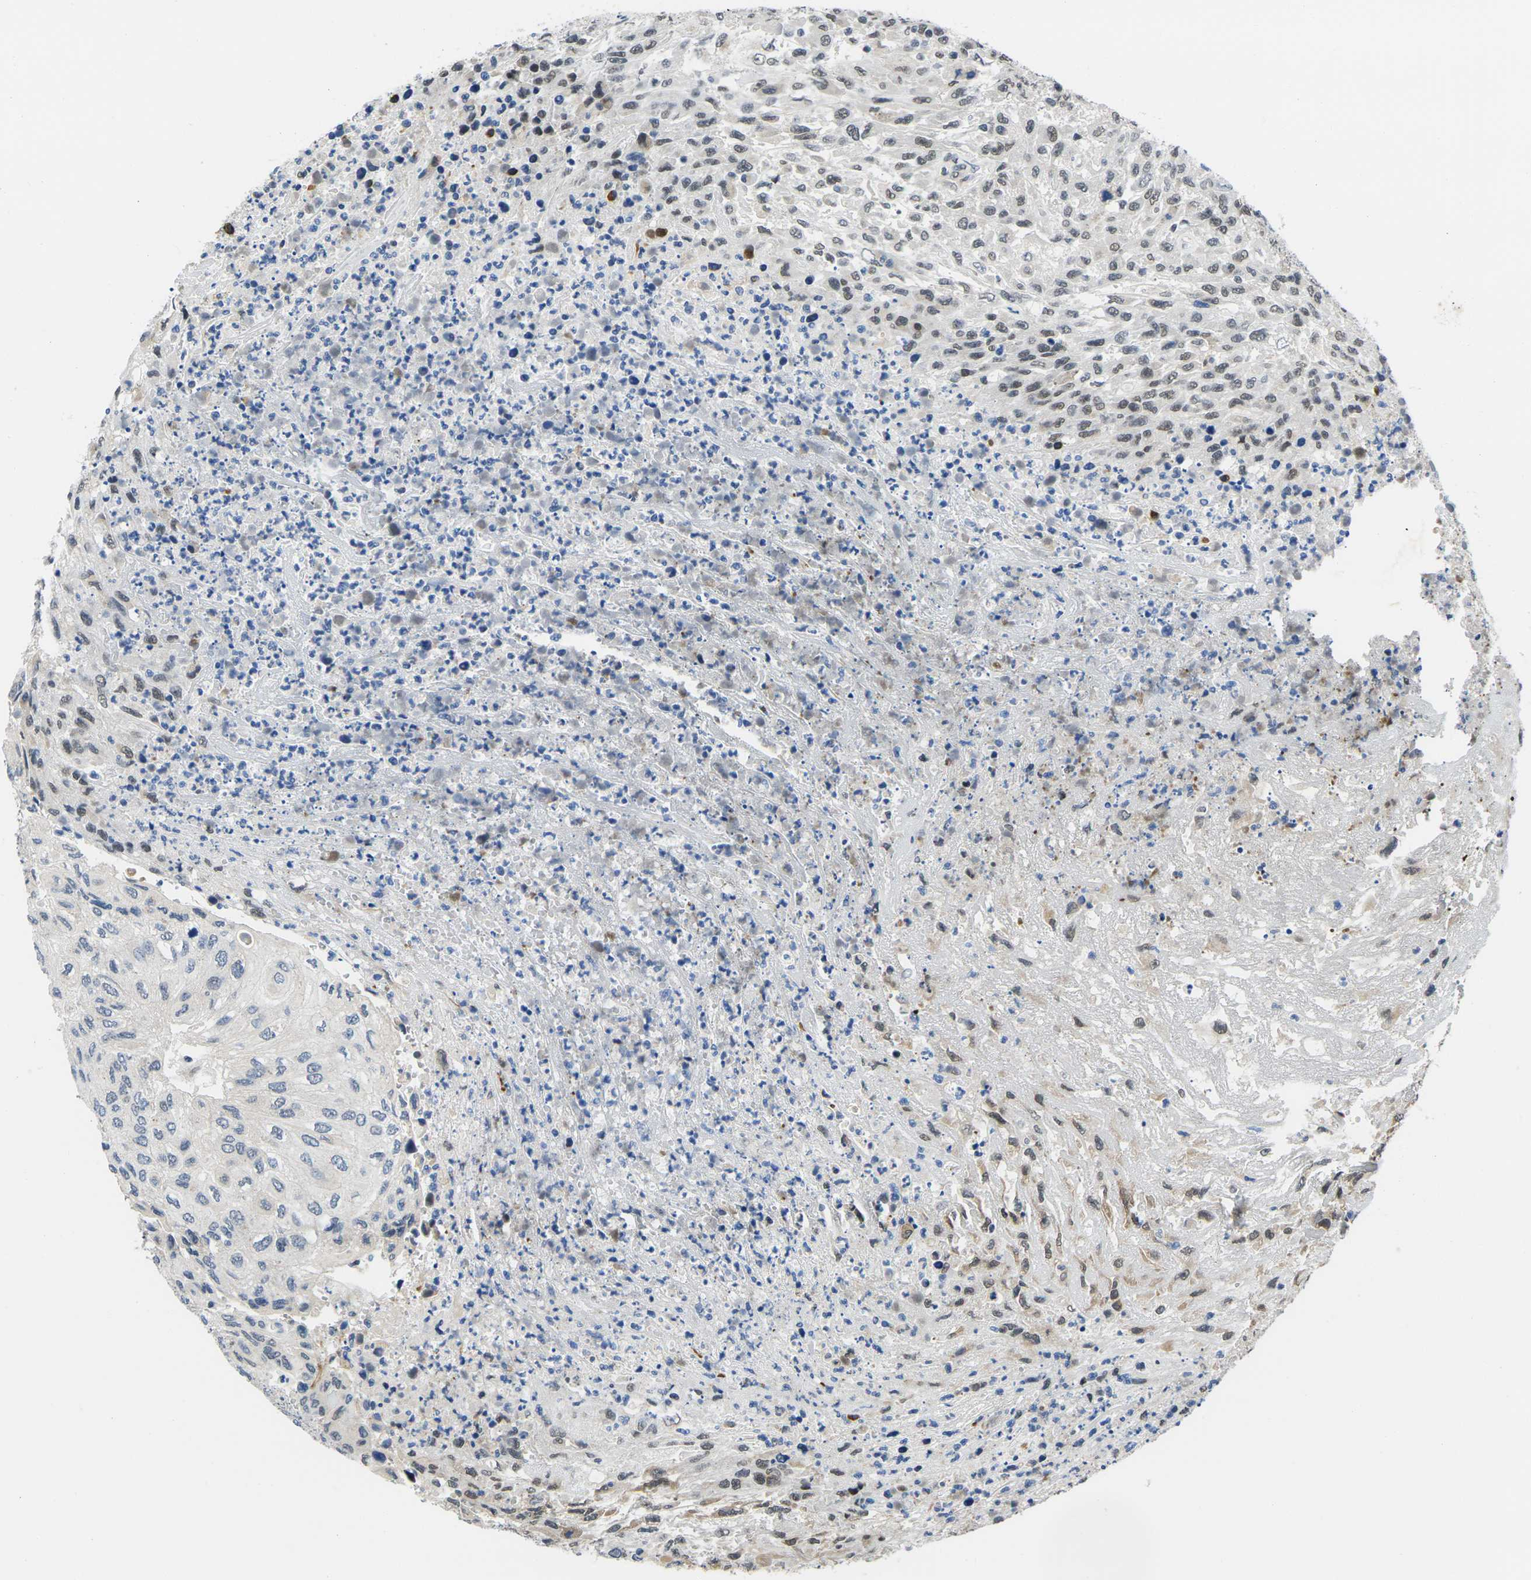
{"staining": {"intensity": "moderate", "quantity": "25%-75%", "location": "nuclear"}, "tissue": "urothelial cancer", "cell_type": "Tumor cells", "image_type": "cancer", "snomed": [{"axis": "morphology", "description": "Urothelial carcinoma, High grade"}, {"axis": "topography", "description": "Urinary bladder"}], "caption": "Approximately 25%-75% of tumor cells in urothelial cancer exhibit moderate nuclear protein expression as visualized by brown immunohistochemical staining.", "gene": "RBM7", "patient": {"sex": "male", "age": 66}}